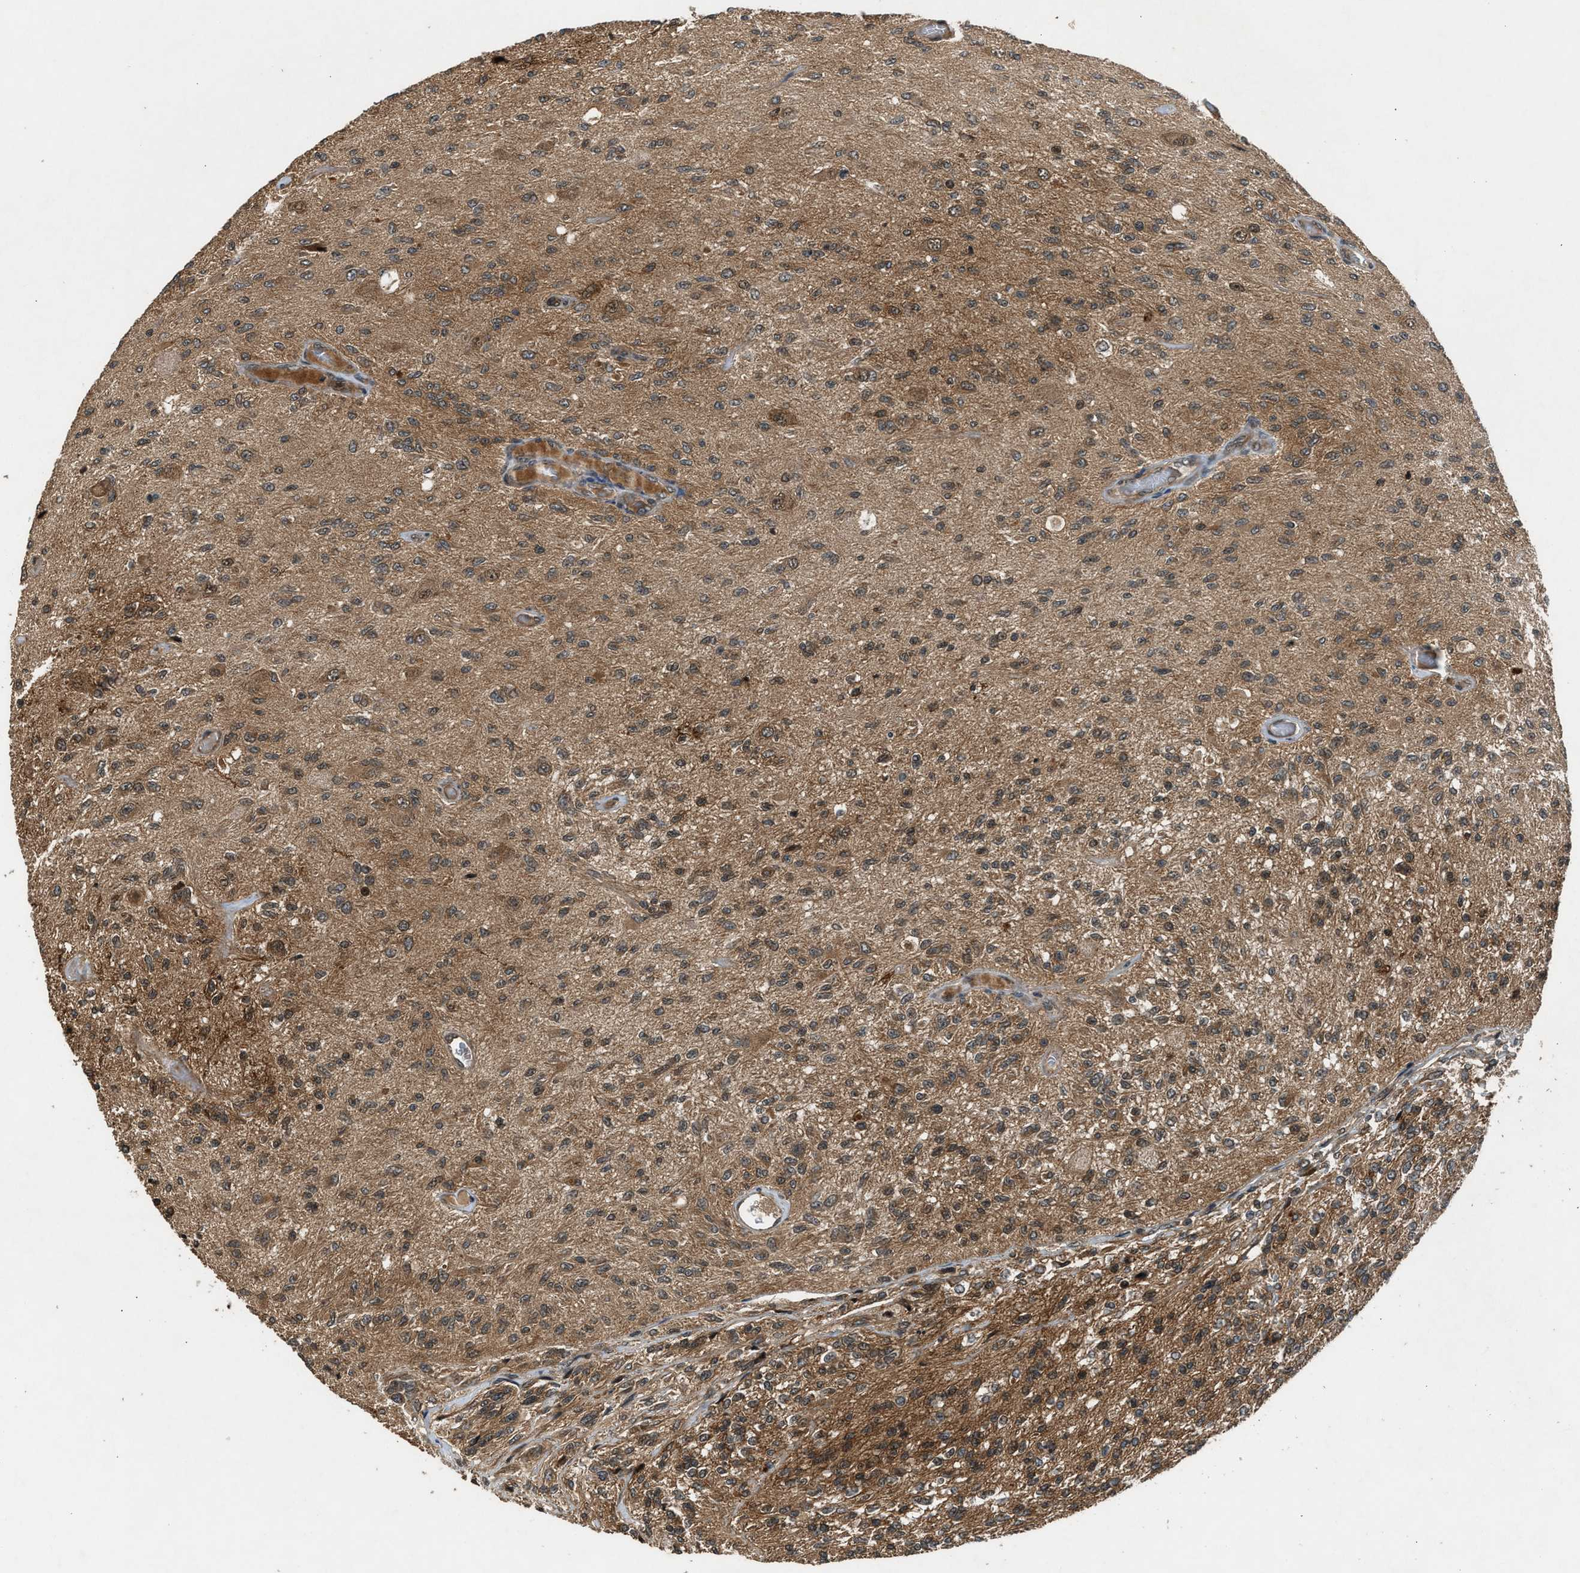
{"staining": {"intensity": "moderate", "quantity": ">75%", "location": "cytoplasmic/membranous"}, "tissue": "glioma", "cell_type": "Tumor cells", "image_type": "cancer", "snomed": [{"axis": "morphology", "description": "Normal tissue, NOS"}, {"axis": "morphology", "description": "Glioma, malignant, High grade"}, {"axis": "topography", "description": "Cerebral cortex"}], "caption": "The image shows staining of glioma, revealing moderate cytoplasmic/membranous protein expression (brown color) within tumor cells.", "gene": "TXNL1", "patient": {"sex": "male", "age": 77}}